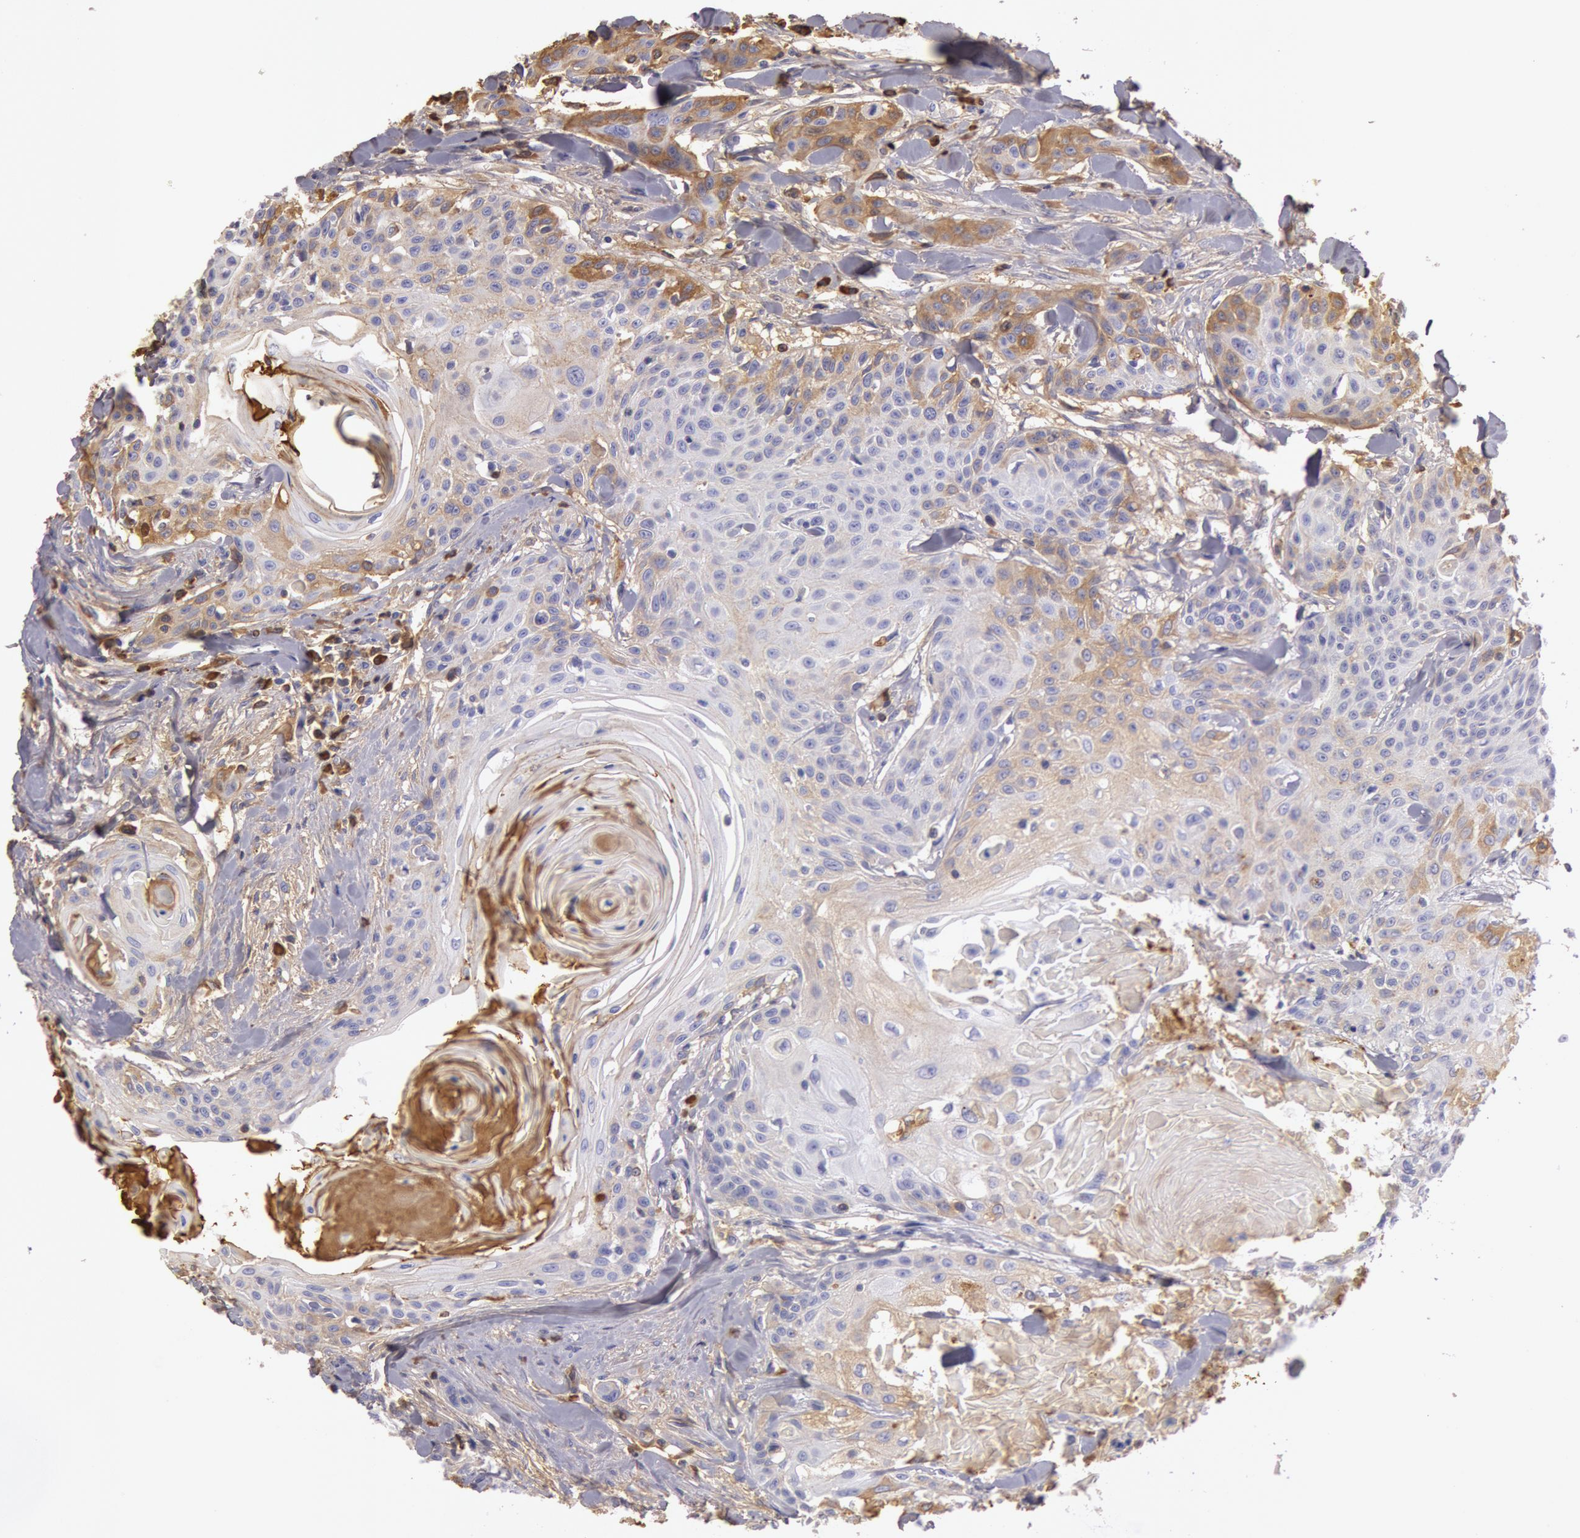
{"staining": {"intensity": "moderate", "quantity": "25%-75%", "location": "cytoplasmic/membranous"}, "tissue": "head and neck cancer", "cell_type": "Tumor cells", "image_type": "cancer", "snomed": [{"axis": "morphology", "description": "Squamous cell carcinoma, NOS"}, {"axis": "morphology", "description": "Squamous cell carcinoma, metastatic, NOS"}, {"axis": "topography", "description": "Lymph node"}, {"axis": "topography", "description": "Salivary gland"}, {"axis": "topography", "description": "Head-Neck"}], "caption": "Human squamous cell carcinoma (head and neck) stained with a brown dye reveals moderate cytoplasmic/membranous positive positivity in approximately 25%-75% of tumor cells.", "gene": "IGHG1", "patient": {"sex": "female", "age": 74}}